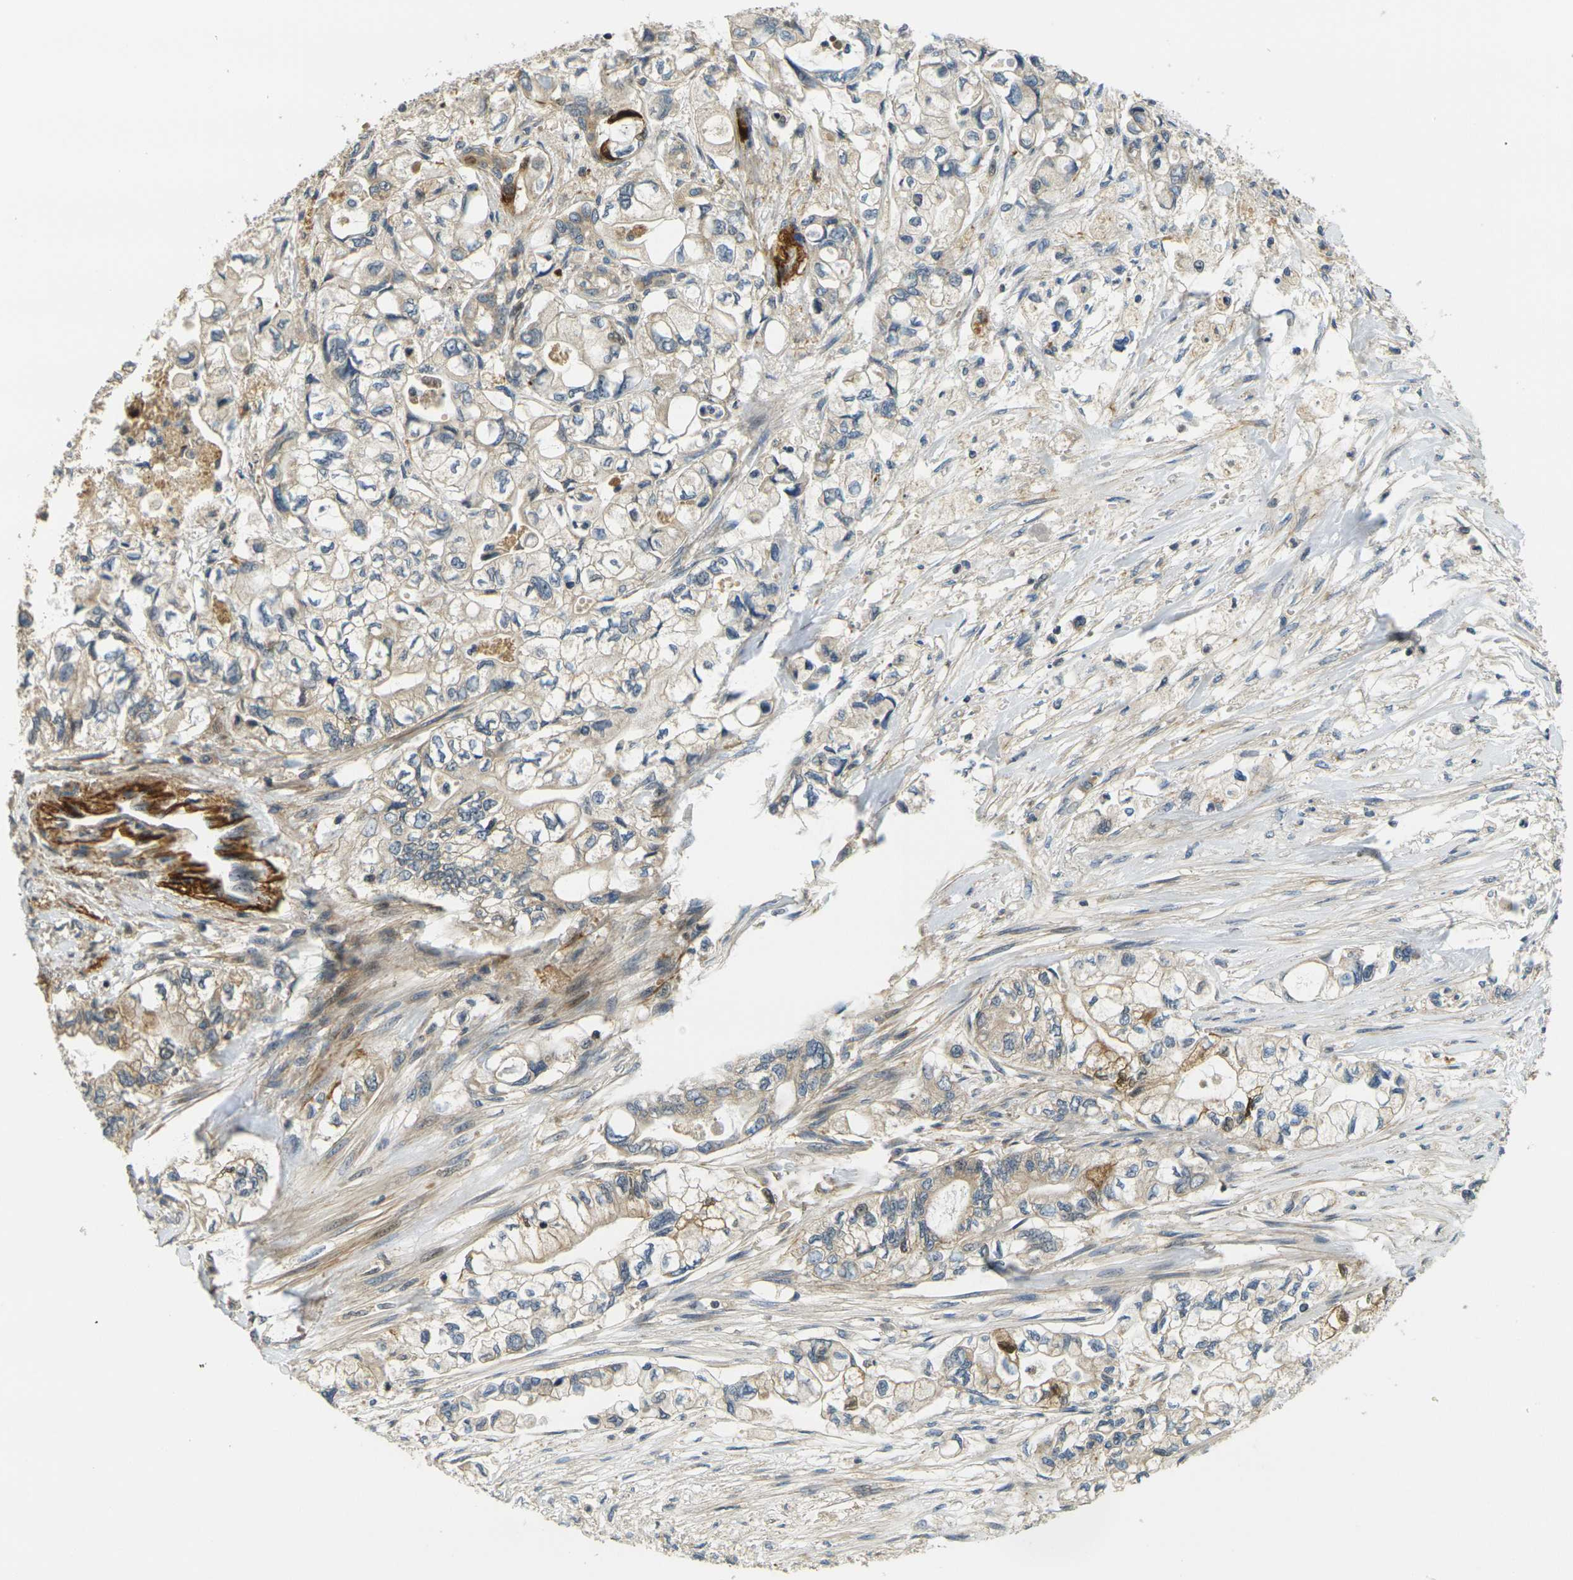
{"staining": {"intensity": "weak", "quantity": ">75%", "location": "cytoplasmic/membranous"}, "tissue": "pancreatic cancer", "cell_type": "Tumor cells", "image_type": "cancer", "snomed": [{"axis": "morphology", "description": "Adenocarcinoma, NOS"}, {"axis": "topography", "description": "Pancreas"}], "caption": "A photomicrograph of human adenocarcinoma (pancreatic) stained for a protein shows weak cytoplasmic/membranous brown staining in tumor cells. Using DAB (3,3'-diaminobenzidine) (brown) and hematoxylin (blue) stains, captured at high magnification using brightfield microscopy.", "gene": "KLHL8", "patient": {"sex": "male", "age": 79}}